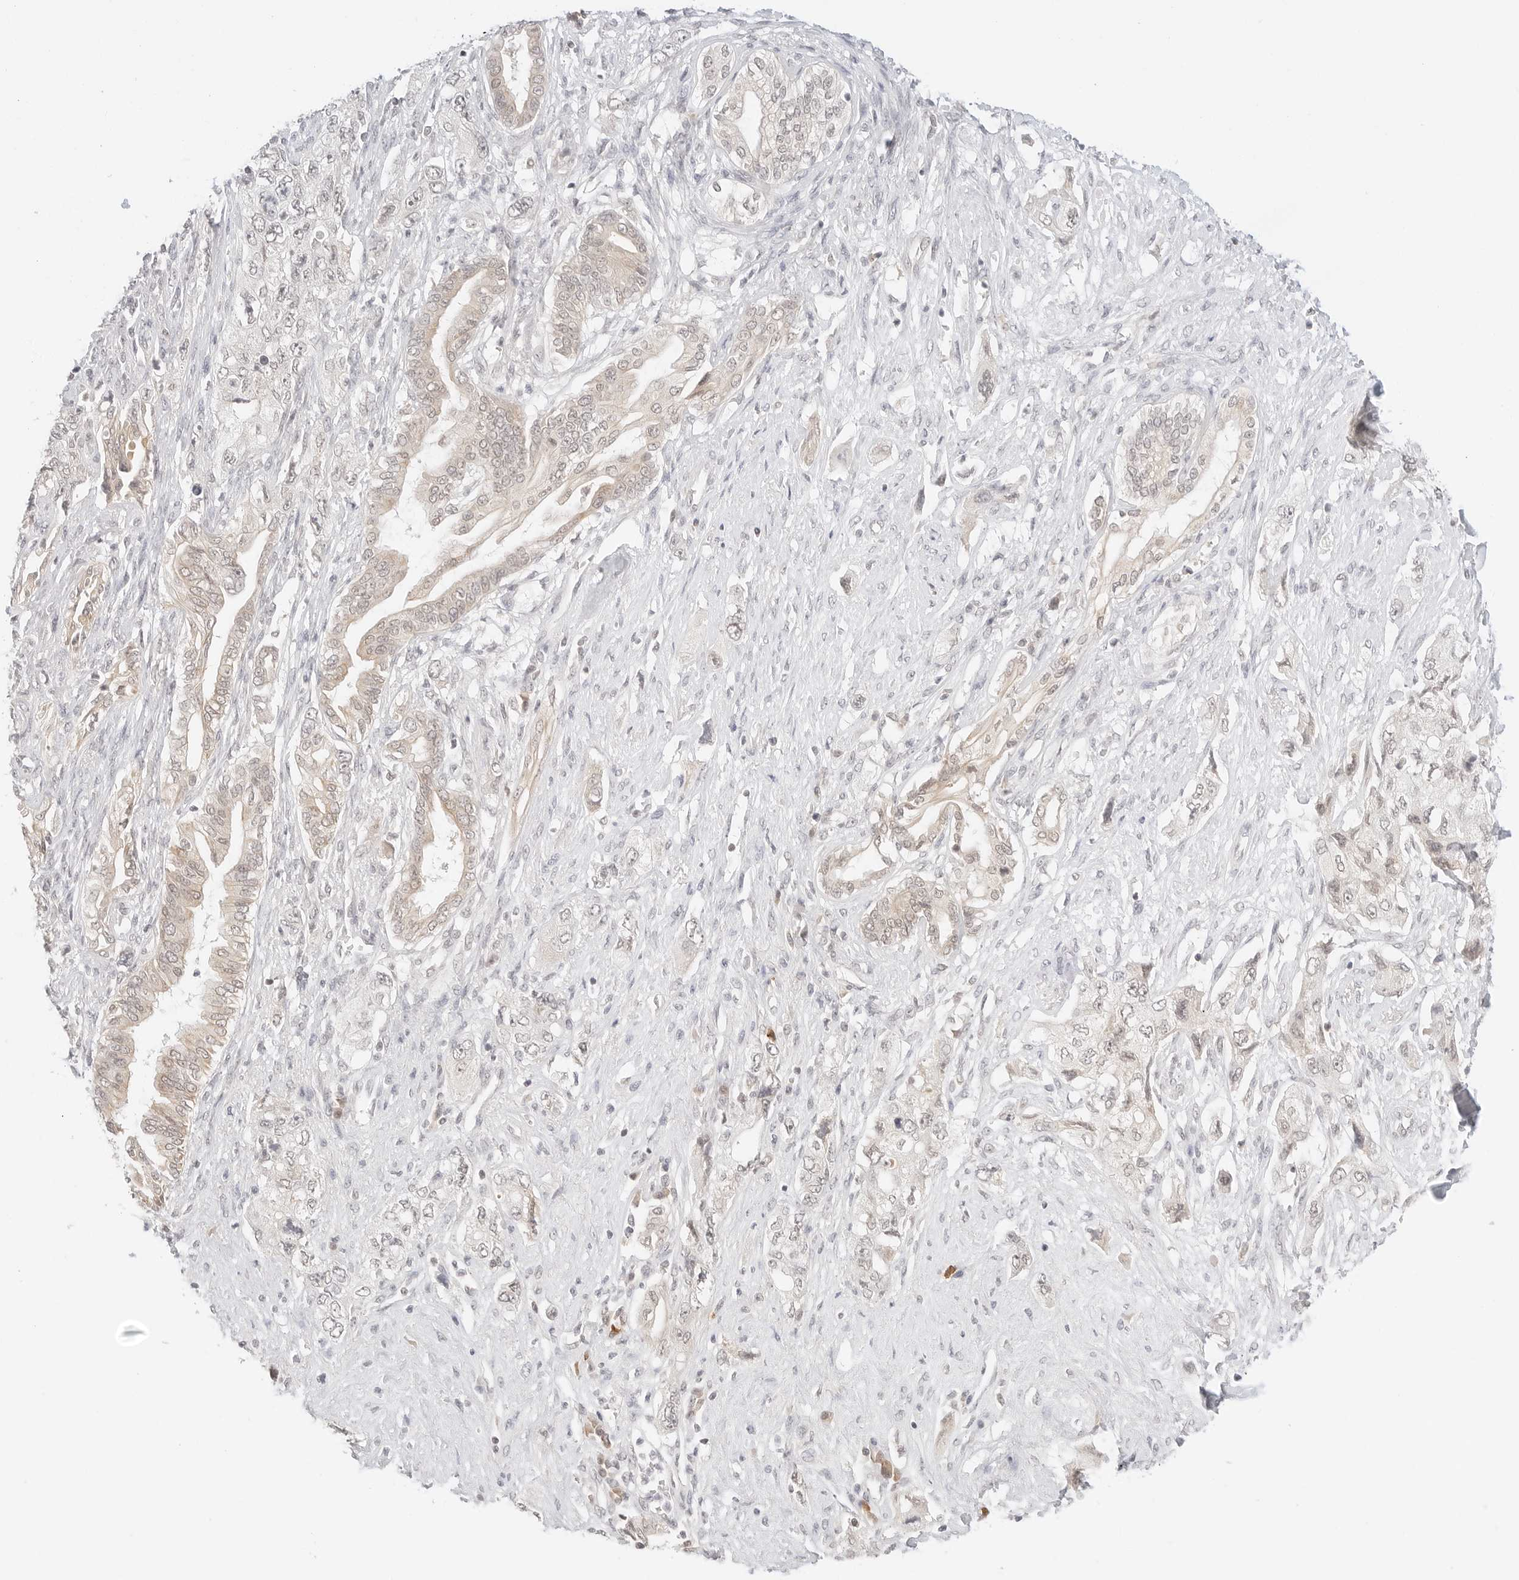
{"staining": {"intensity": "weak", "quantity": "25%-75%", "location": "cytoplasmic/membranous"}, "tissue": "pancreatic cancer", "cell_type": "Tumor cells", "image_type": "cancer", "snomed": [{"axis": "morphology", "description": "Adenocarcinoma, NOS"}, {"axis": "topography", "description": "Pancreas"}], "caption": "Immunohistochemical staining of human pancreatic cancer (adenocarcinoma) demonstrates weak cytoplasmic/membranous protein staining in about 25%-75% of tumor cells.", "gene": "SEPTIN4", "patient": {"sex": "female", "age": 73}}